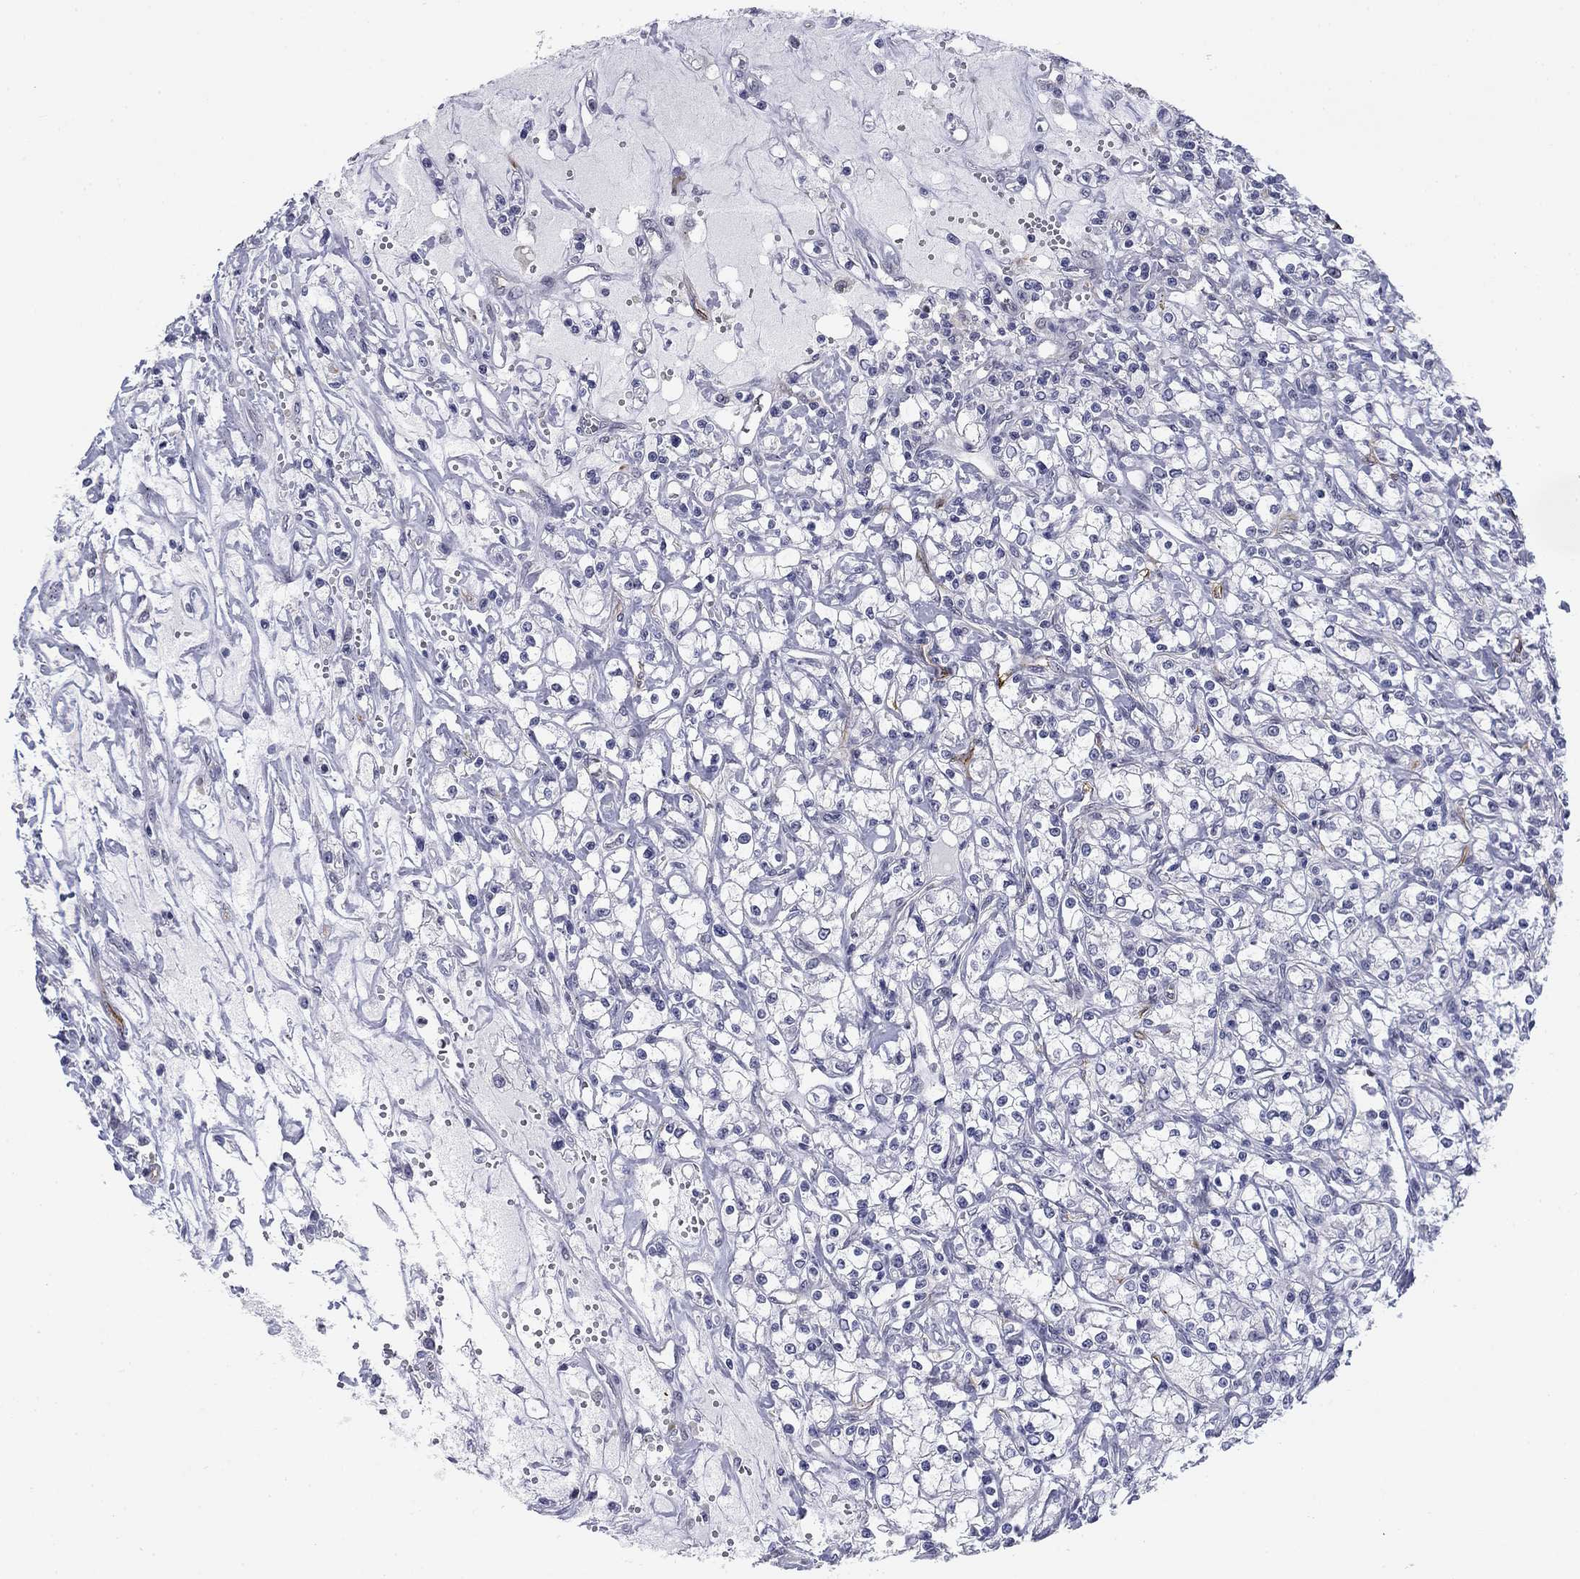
{"staining": {"intensity": "negative", "quantity": "none", "location": "none"}, "tissue": "renal cancer", "cell_type": "Tumor cells", "image_type": "cancer", "snomed": [{"axis": "morphology", "description": "Adenocarcinoma, NOS"}, {"axis": "topography", "description": "Kidney"}], "caption": "DAB immunohistochemical staining of human renal adenocarcinoma displays no significant positivity in tumor cells.", "gene": "TIGD4", "patient": {"sex": "female", "age": 59}}